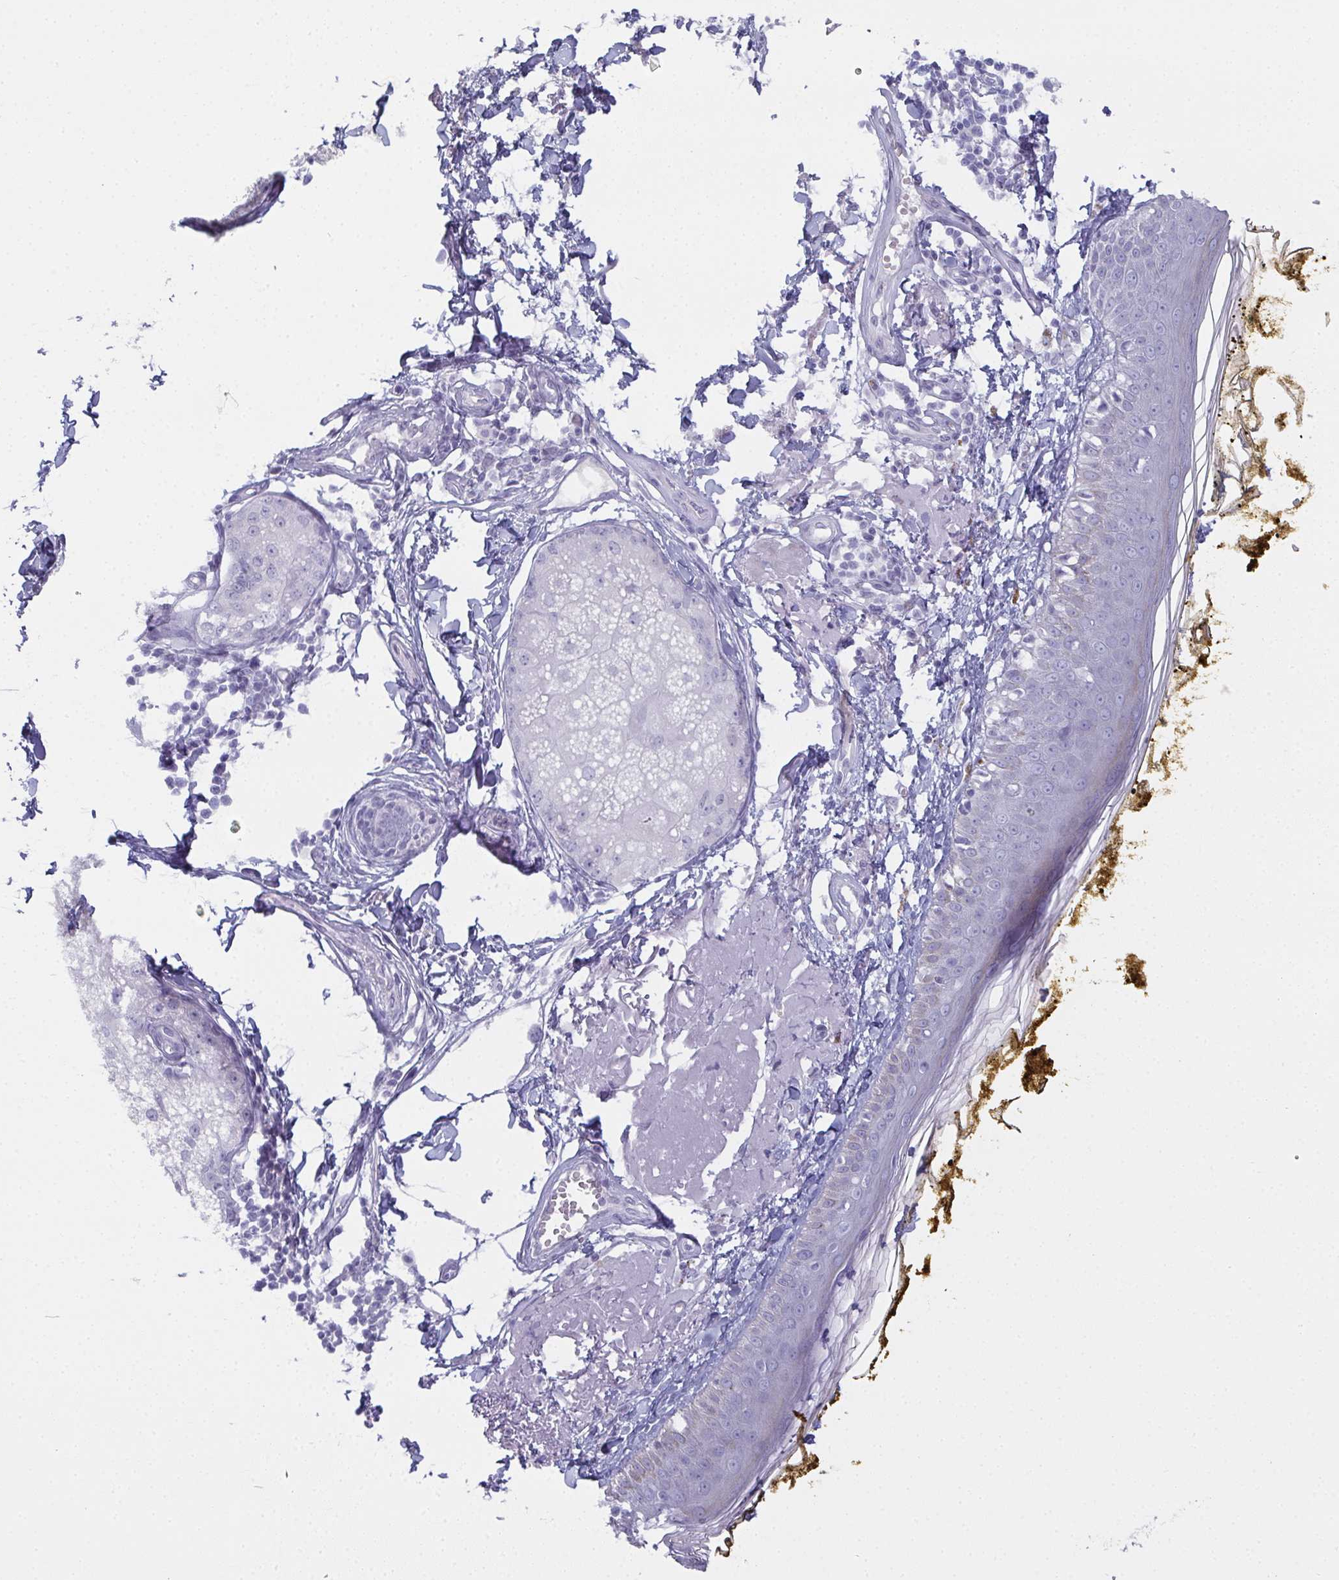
{"staining": {"intensity": "negative", "quantity": "none", "location": "none"}, "tissue": "skin", "cell_type": "Fibroblasts", "image_type": "normal", "snomed": [{"axis": "morphology", "description": "Normal tissue, NOS"}, {"axis": "topography", "description": "Skin"}], "caption": "A high-resolution photomicrograph shows IHC staining of benign skin, which reveals no significant positivity in fibroblasts. (DAB (3,3'-diaminobenzidine) immunohistochemistry, high magnification).", "gene": "SLC36A2", "patient": {"sex": "male", "age": 76}}